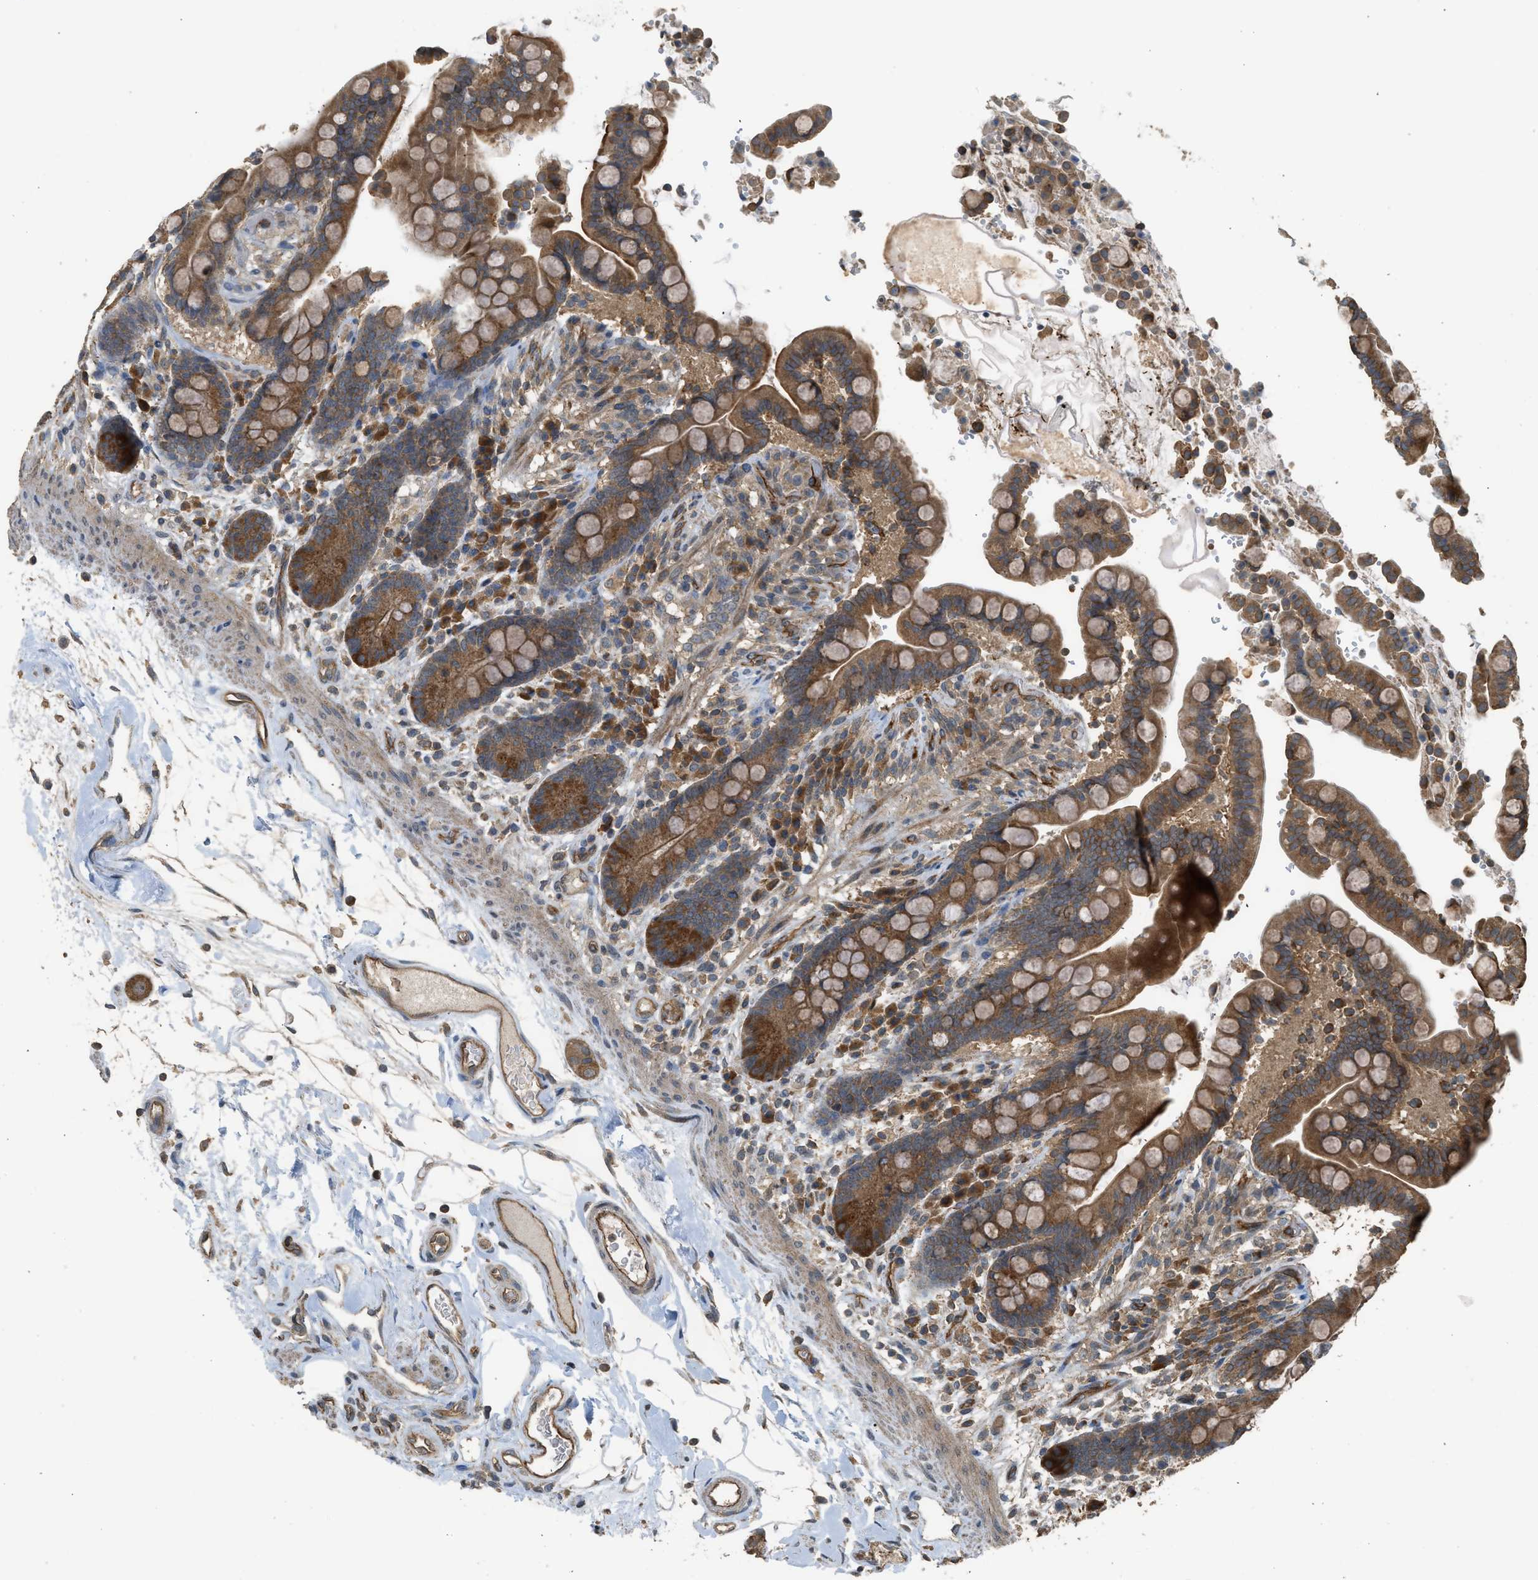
{"staining": {"intensity": "strong", "quantity": ">75%", "location": "cytoplasmic/membranous"}, "tissue": "colon", "cell_type": "Endothelial cells", "image_type": "normal", "snomed": [{"axis": "morphology", "description": "Normal tissue, NOS"}, {"axis": "topography", "description": "Colon"}], "caption": "This histopathology image reveals benign colon stained with IHC to label a protein in brown. The cytoplasmic/membranous of endothelial cells show strong positivity for the protein. Nuclei are counter-stained blue.", "gene": "HIP1R", "patient": {"sex": "male", "age": 73}}